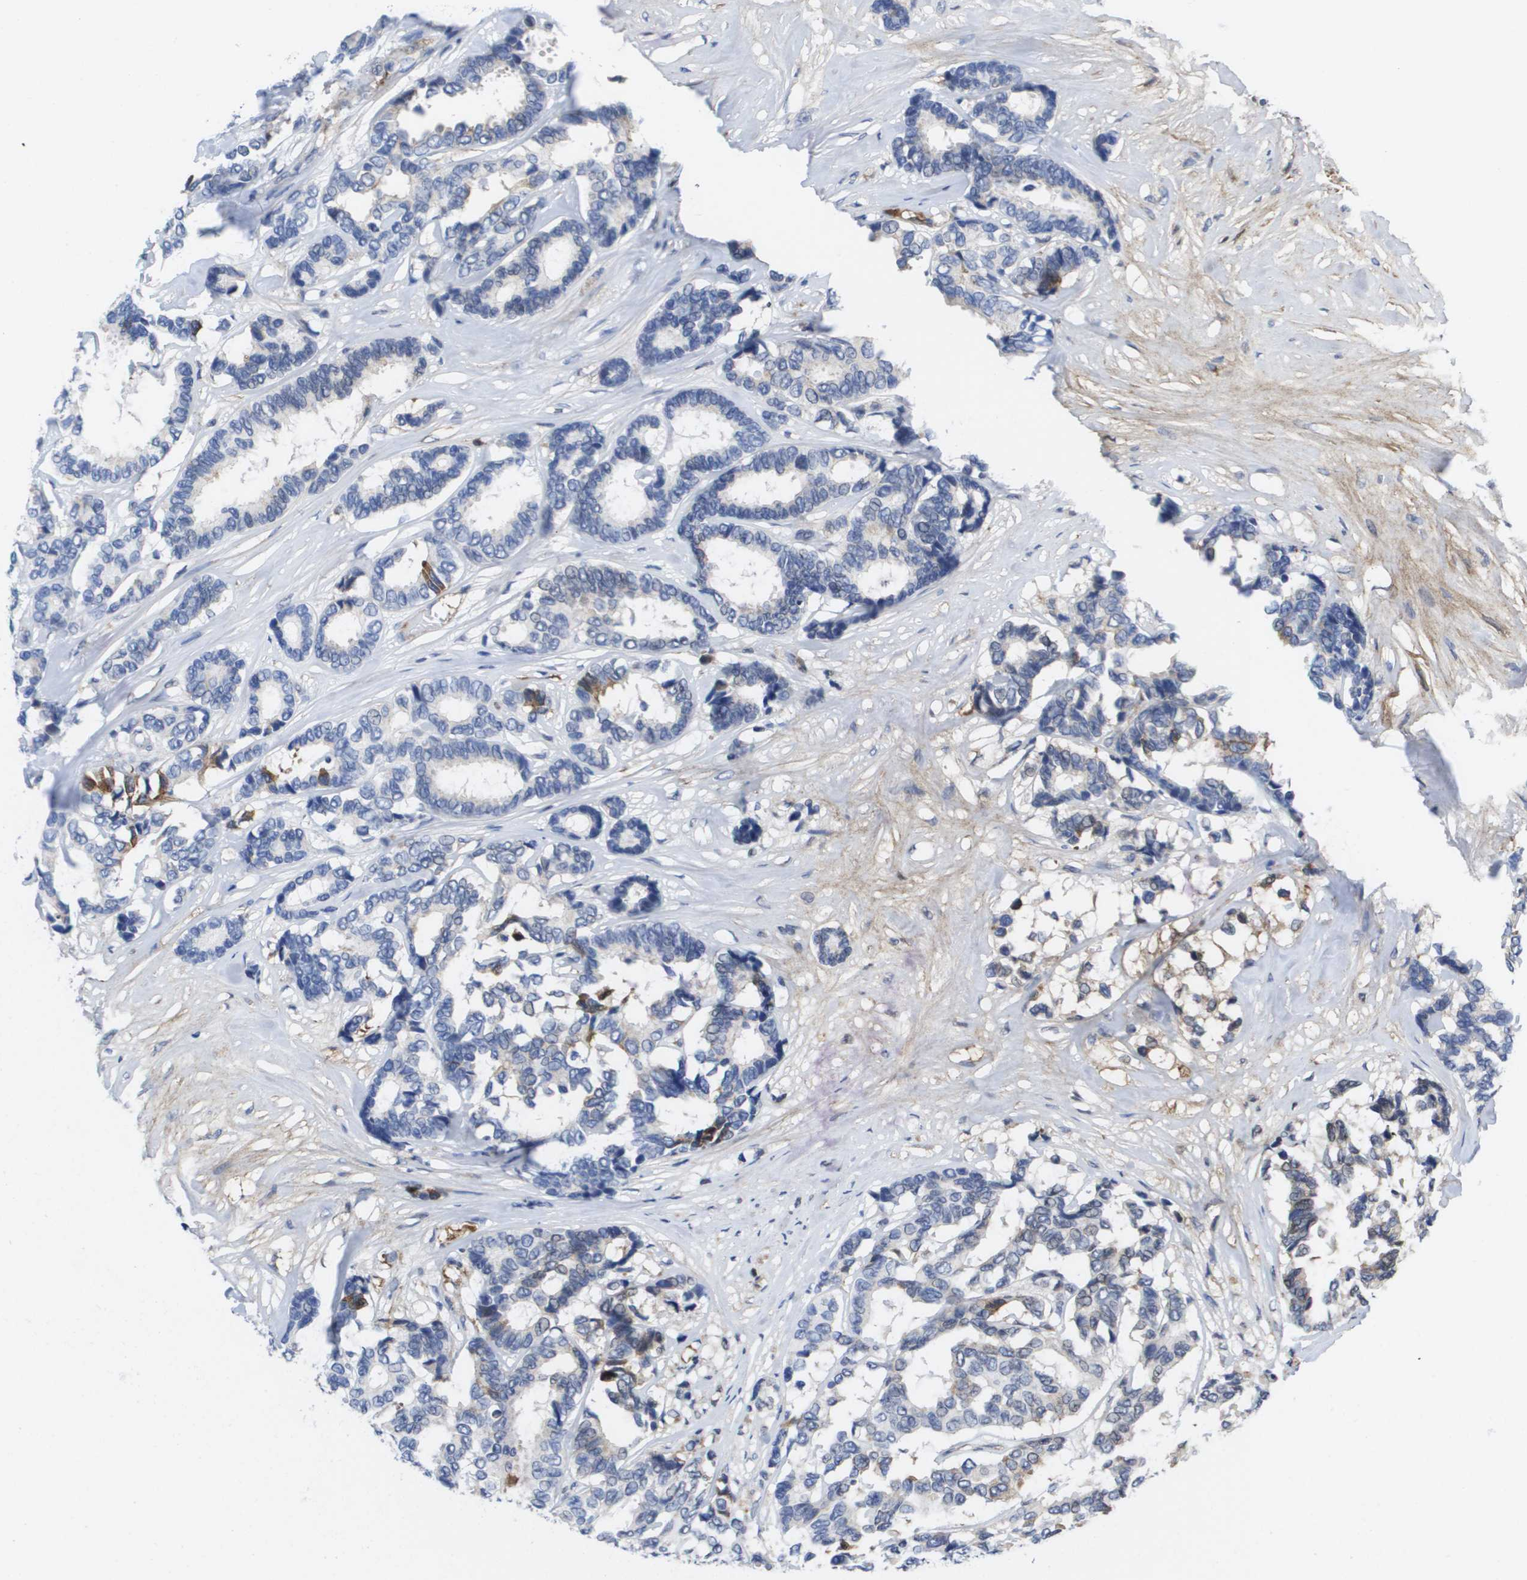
{"staining": {"intensity": "negative", "quantity": "none", "location": "none"}, "tissue": "breast cancer", "cell_type": "Tumor cells", "image_type": "cancer", "snomed": [{"axis": "morphology", "description": "Duct carcinoma"}, {"axis": "topography", "description": "Breast"}], "caption": "The immunohistochemistry (IHC) histopathology image has no significant staining in tumor cells of breast cancer (infiltrating ductal carcinoma) tissue.", "gene": "SERPINC1", "patient": {"sex": "female", "age": 87}}